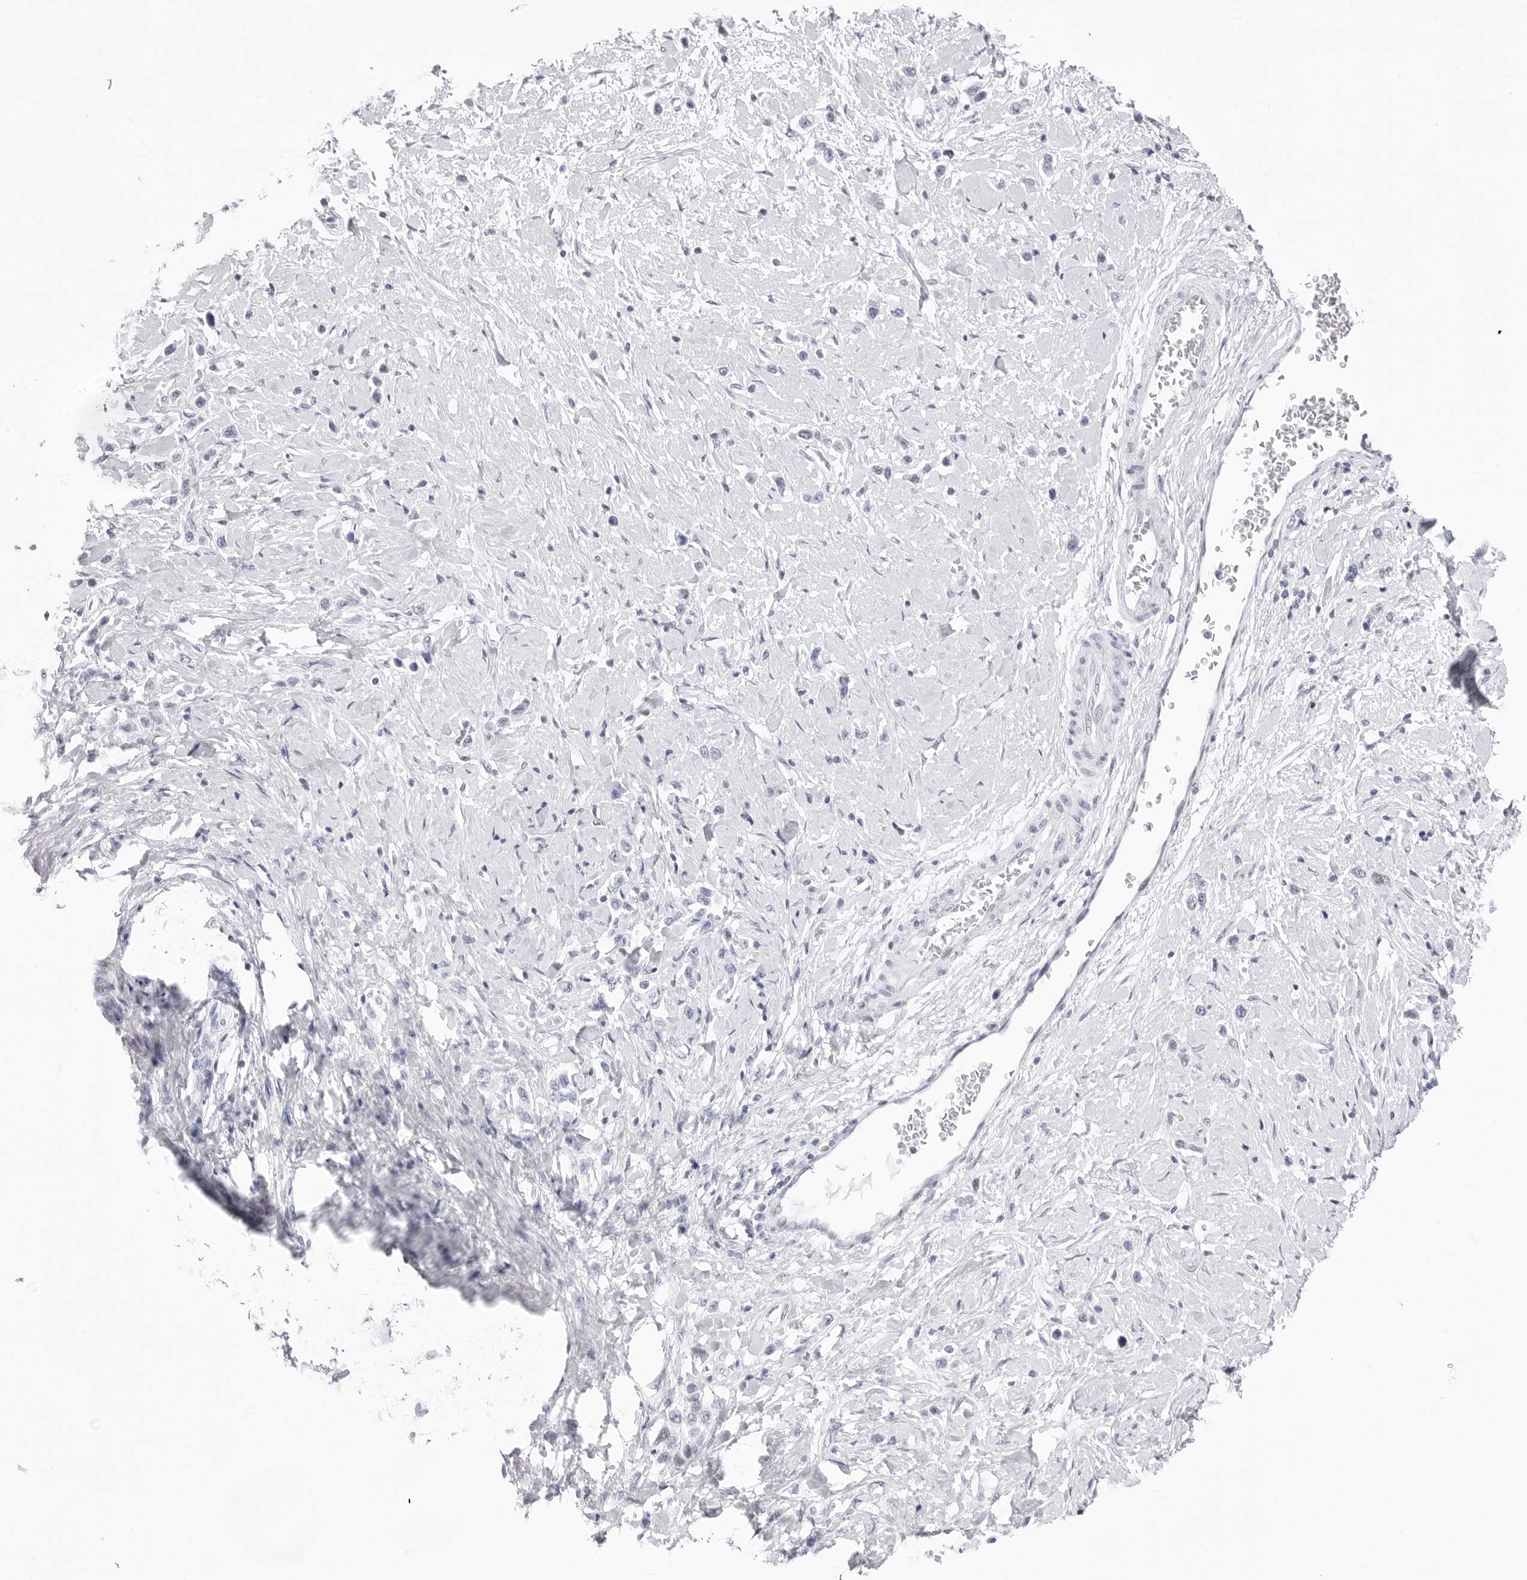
{"staining": {"intensity": "negative", "quantity": "none", "location": "none"}, "tissue": "stomach cancer", "cell_type": "Tumor cells", "image_type": "cancer", "snomed": [{"axis": "morphology", "description": "Adenocarcinoma, NOS"}, {"axis": "topography", "description": "Stomach"}], "caption": "Histopathology image shows no protein staining in tumor cells of stomach adenocarcinoma tissue.", "gene": "NASP", "patient": {"sex": "female", "age": 65}}